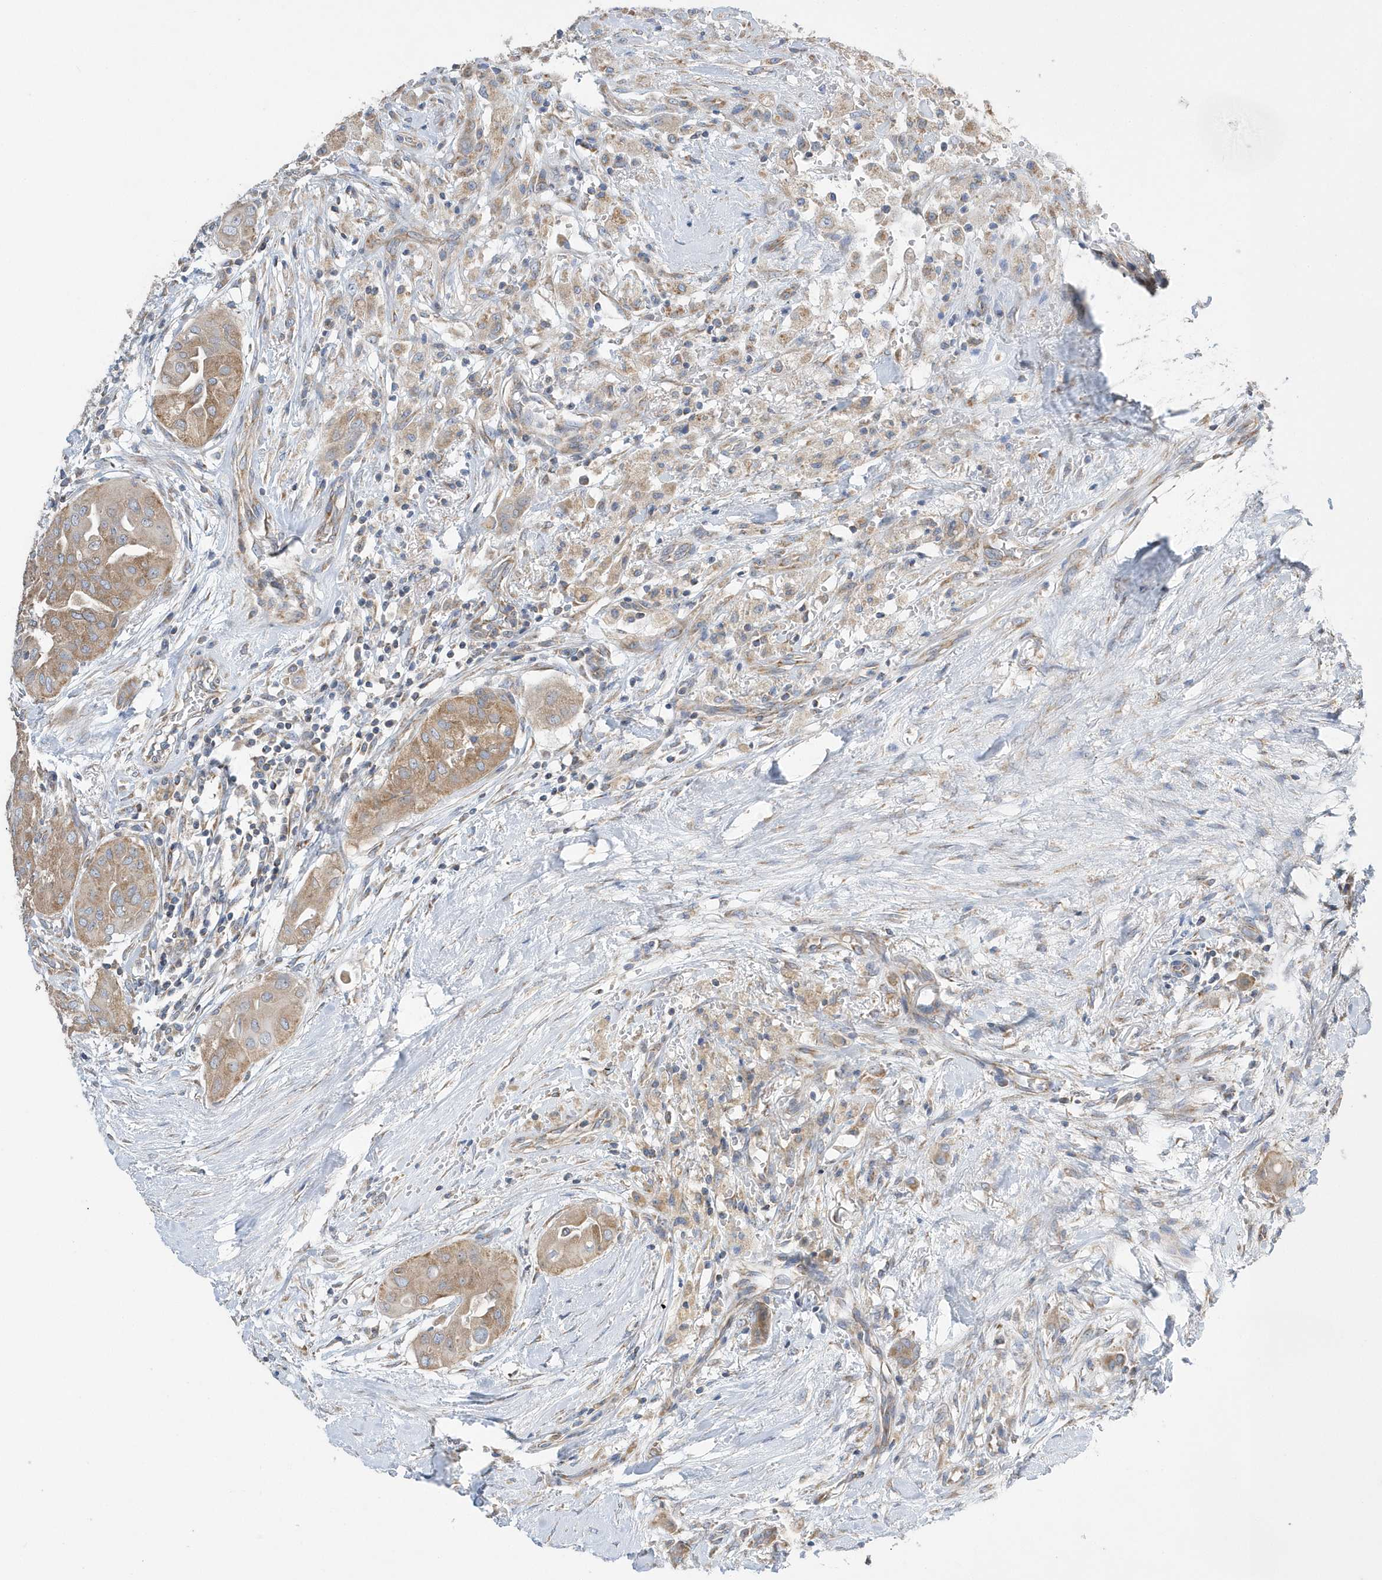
{"staining": {"intensity": "moderate", "quantity": ">75%", "location": "cytoplasmic/membranous"}, "tissue": "thyroid cancer", "cell_type": "Tumor cells", "image_type": "cancer", "snomed": [{"axis": "morphology", "description": "Papillary adenocarcinoma, NOS"}, {"axis": "topography", "description": "Thyroid gland"}], "caption": "Thyroid cancer (papillary adenocarcinoma) was stained to show a protein in brown. There is medium levels of moderate cytoplasmic/membranous staining in approximately >75% of tumor cells.", "gene": "SPATA5", "patient": {"sex": "female", "age": 59}}